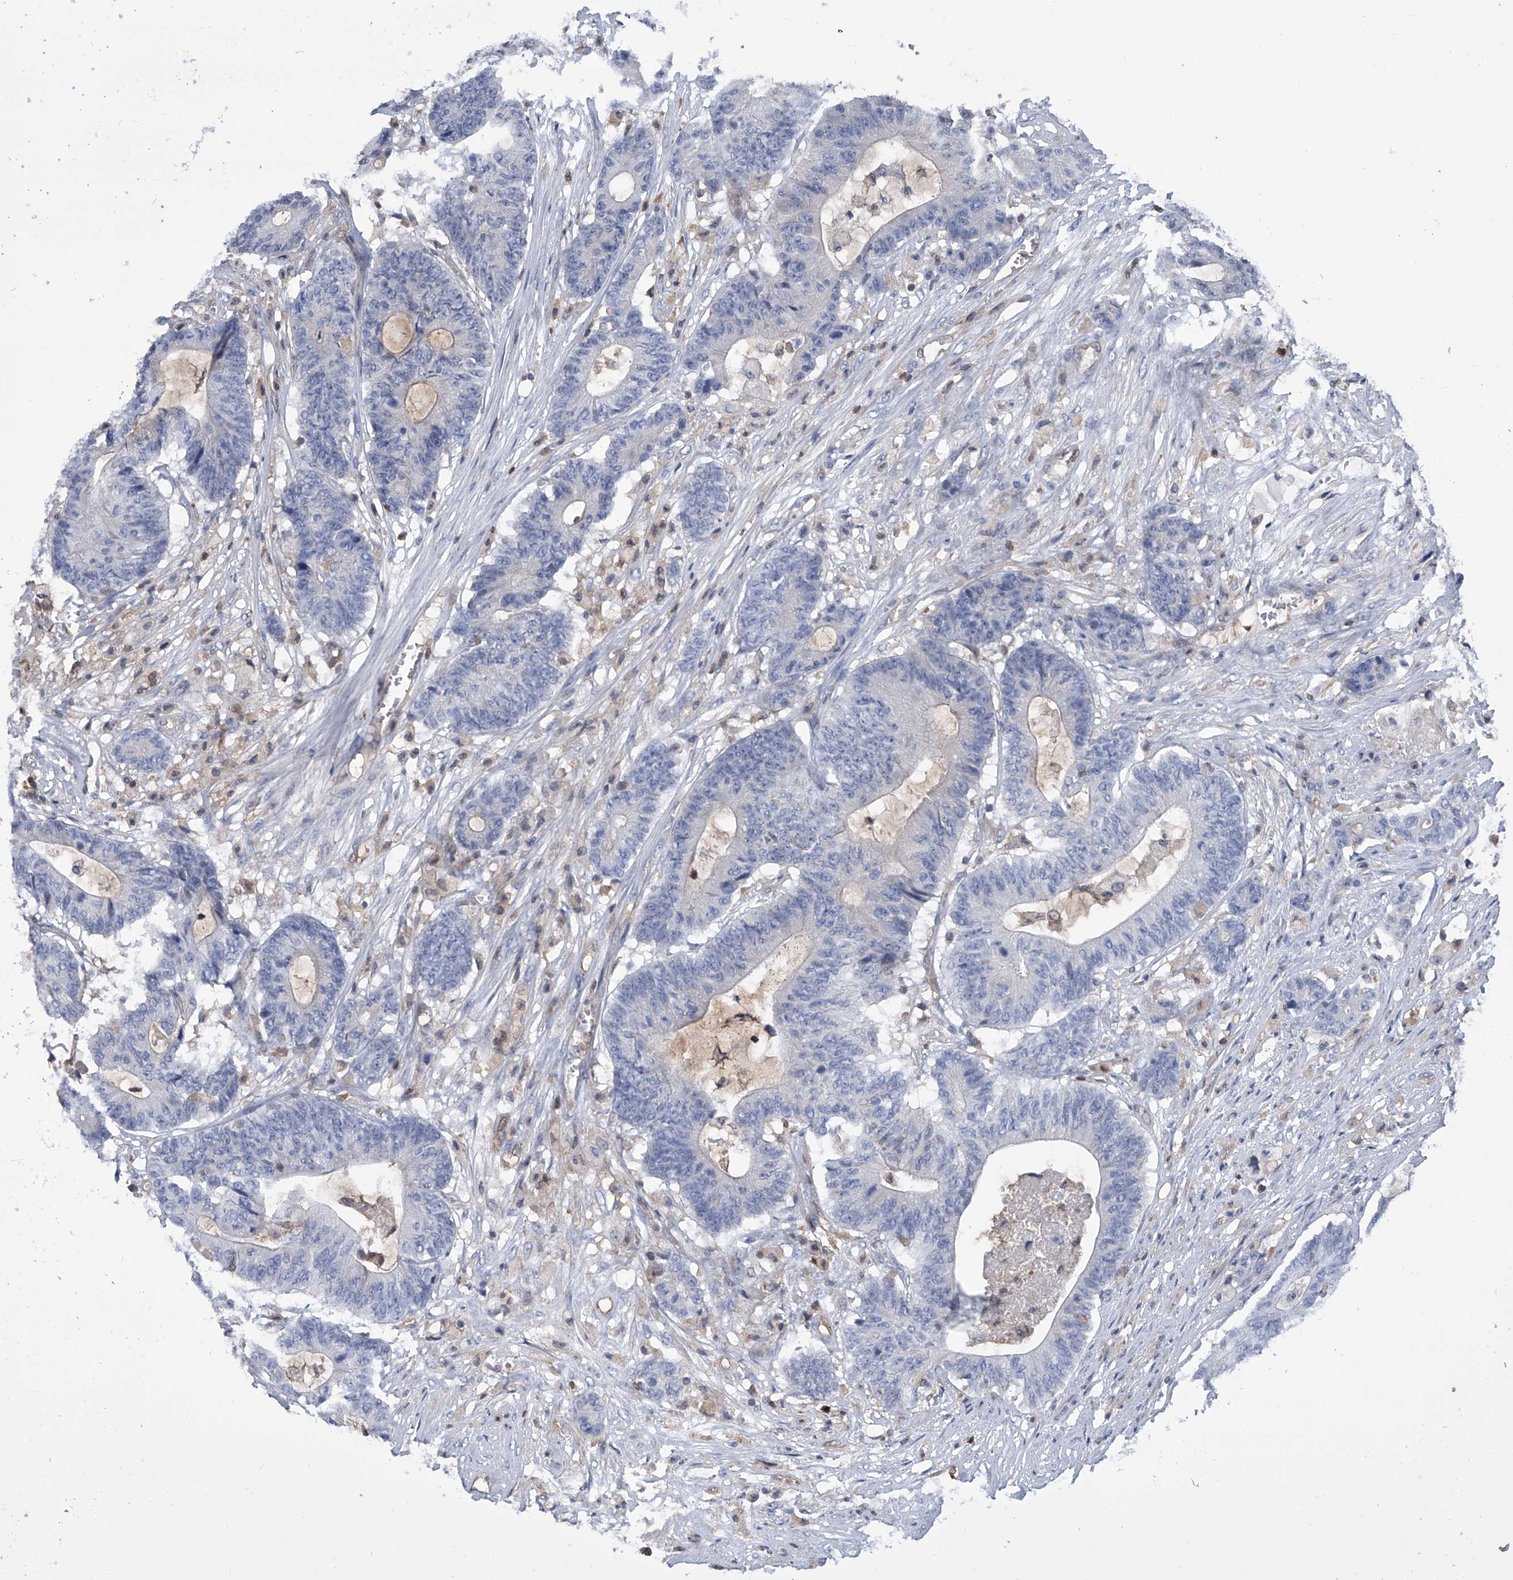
{"staining": {"intensity": "negative", "quantity": "none", "location": "none"}, "tissue": "colorectal cancer", "cell_type": "Tumor cells", "image_type": "cancer", "snomed": [{"axis": "morphology", "description": "Adenocarcinoma, NOS"}, {"axis": "topography", "description": "Colon"}], "caption": "IHC image of neoplastic tissue: colorectal adenocarcinoma stained with DAB reveals no significant protein positivity in tumor cells.", "gene": "SERPINB9", "patient": {"sex": "female", "age": 84}}